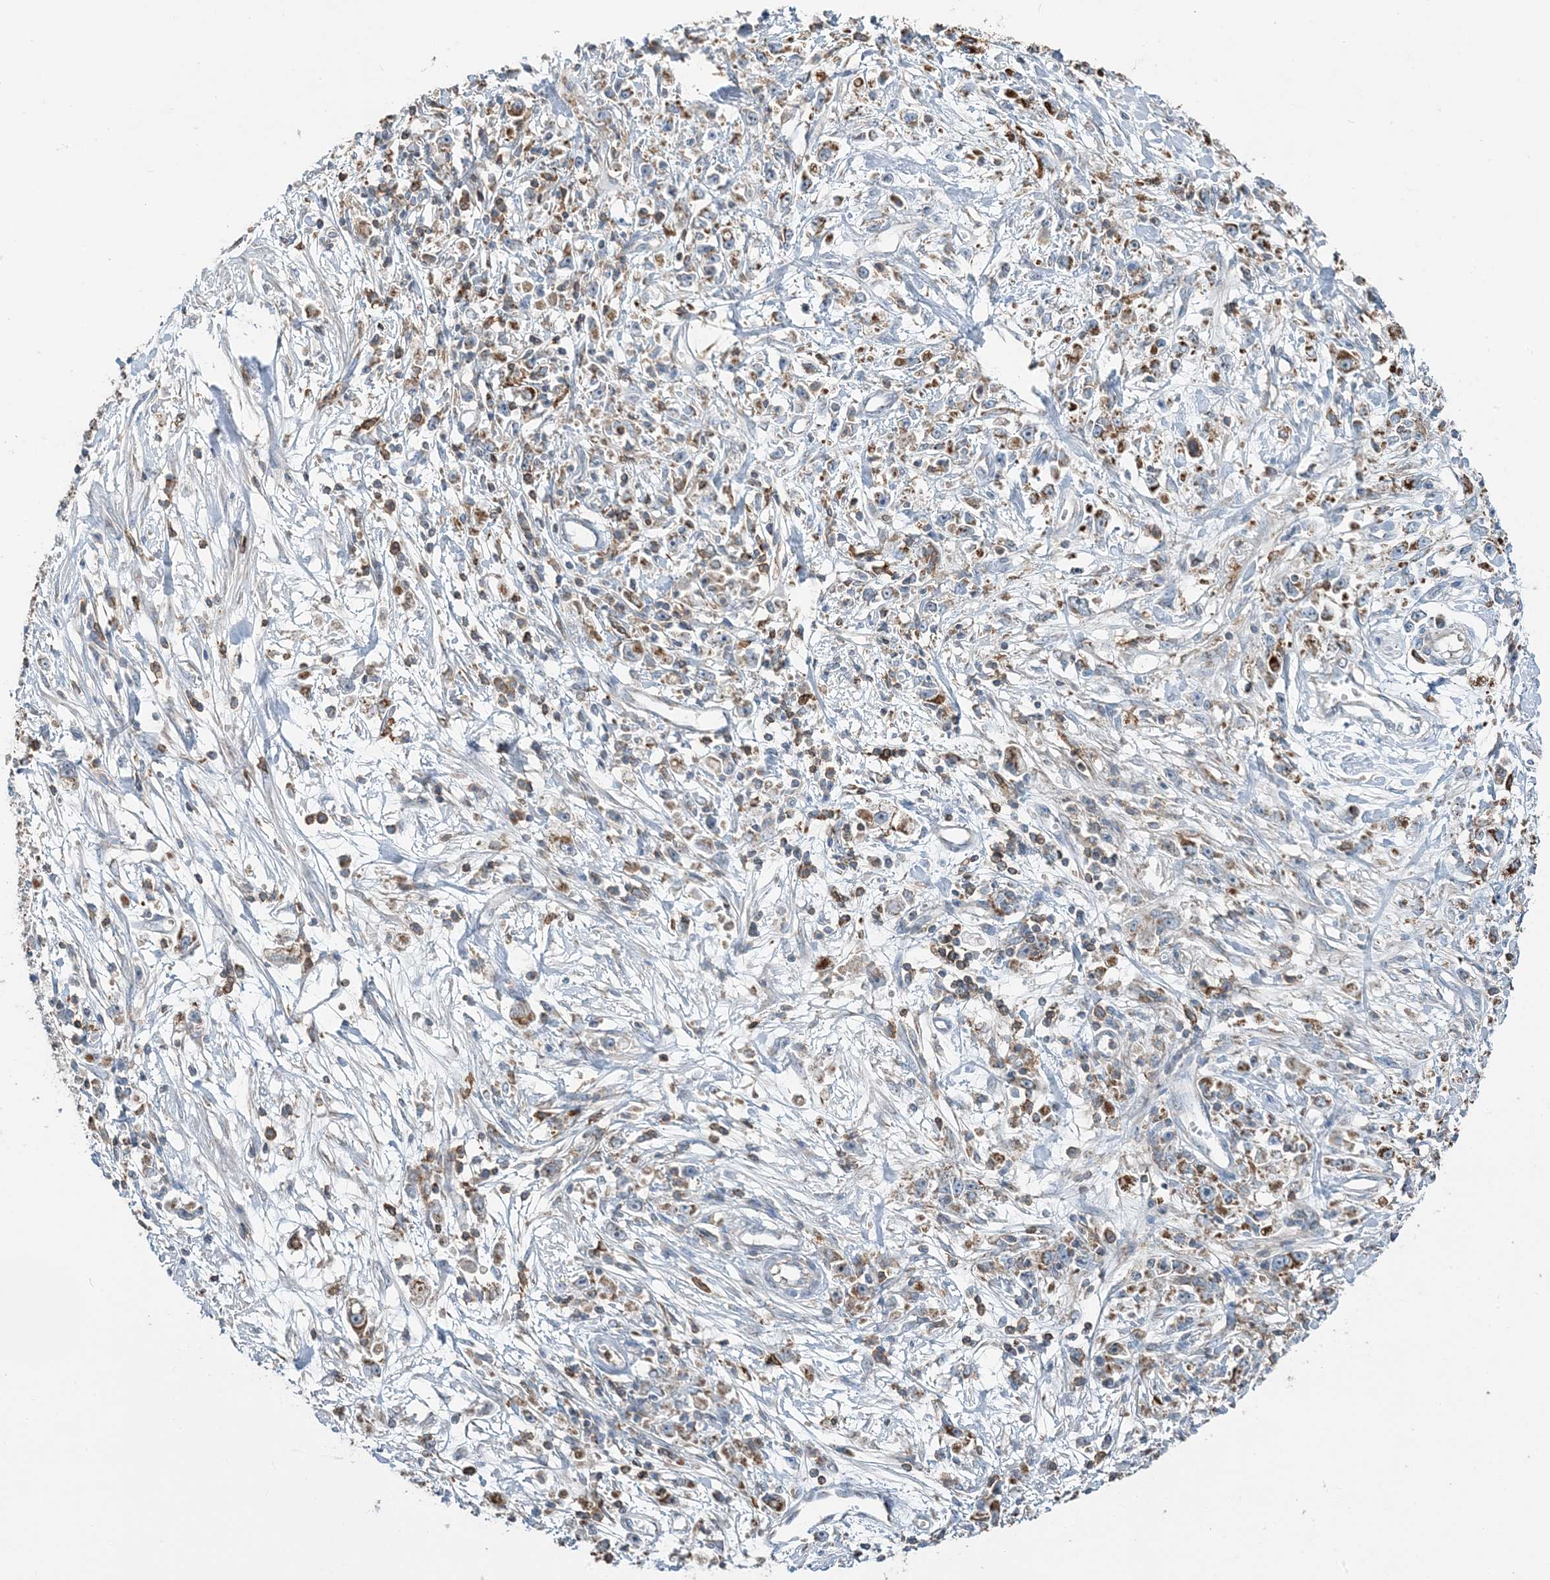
{"staining": {"intensity": "moderate", "quantity": "25%-75%", "location": "cytoplasmic/membranous"}, "tissue": "stomach cancer", "cell_type": "Tumor cells", "image_type": "cancer", "snomed": [{"axis": "morphology", "description": "Adenocarcinoma, NOS"}, {"axis": "topography", "description": "Stomach"}], "caption": "Protein staining reveals moderate cytoplasmic/membranous expression in approximately 25%-75% of tumor cells in stomach cancer (adenocarcinoma). The staining was performed using DAB (3,3'-diaminobenzidine), with brown indicating positive protein expression. Nuclei are stained blue with hematoxylin.", "gene": "TMLHE", "patient": {"sex": "female", "age": 59}}